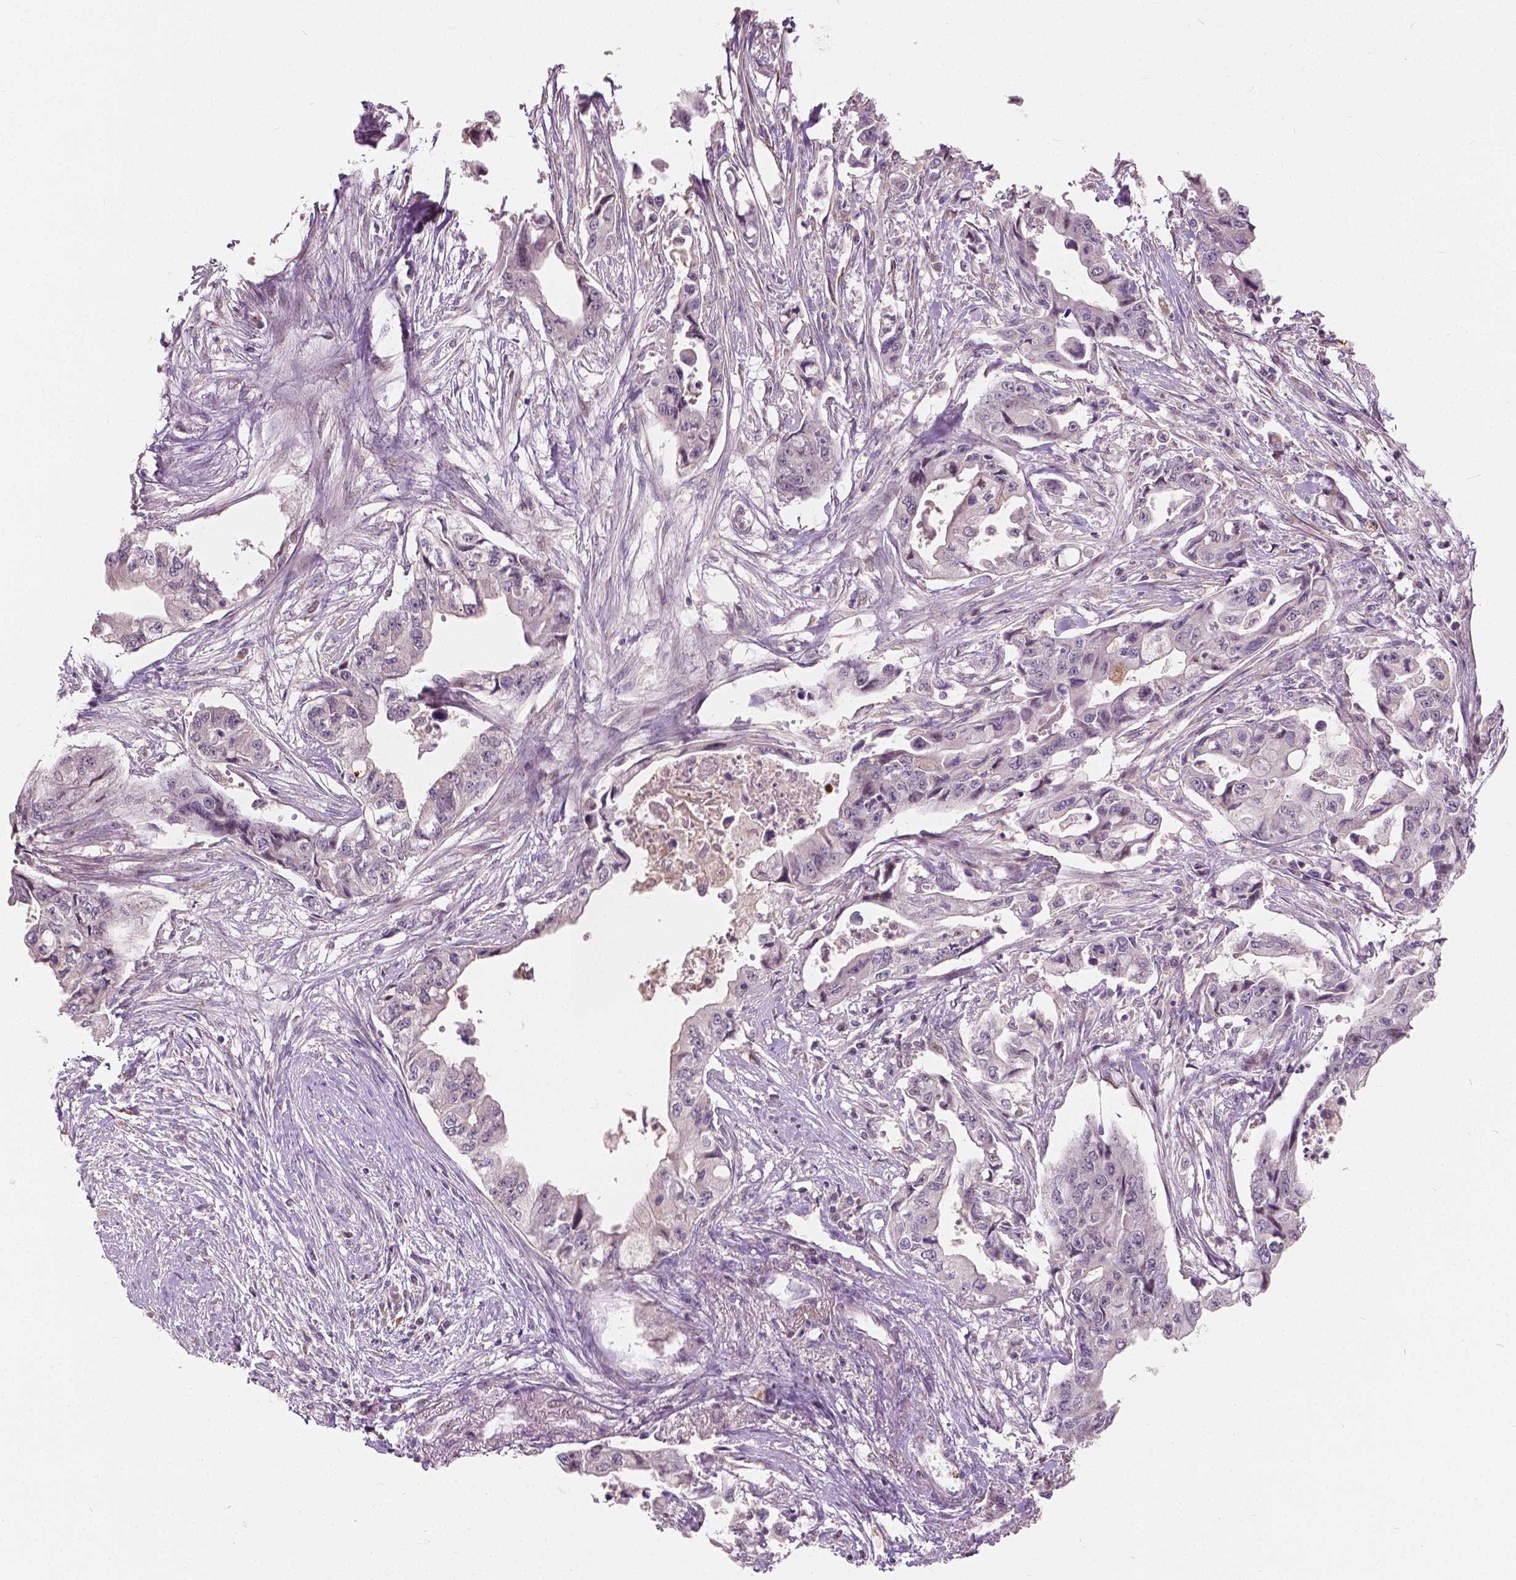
{"staining": {"intensity": "negative", "quantity": "none", "location": "none"}, "tissue": "pancreatic cancer", "cell_type": "Tumor cells", "image_type": "cancer", "snomed": [{"axis": "morphology", "description": "Adenocarcinoma, NOS"}, {"axis": "topography", "description": "Pancreas"}], "caption": "The image exhibits no staining of tumor cells in pancreatic cancer.", "gene": "DLX6", "patient": {"sex": "male", "age": 66}}